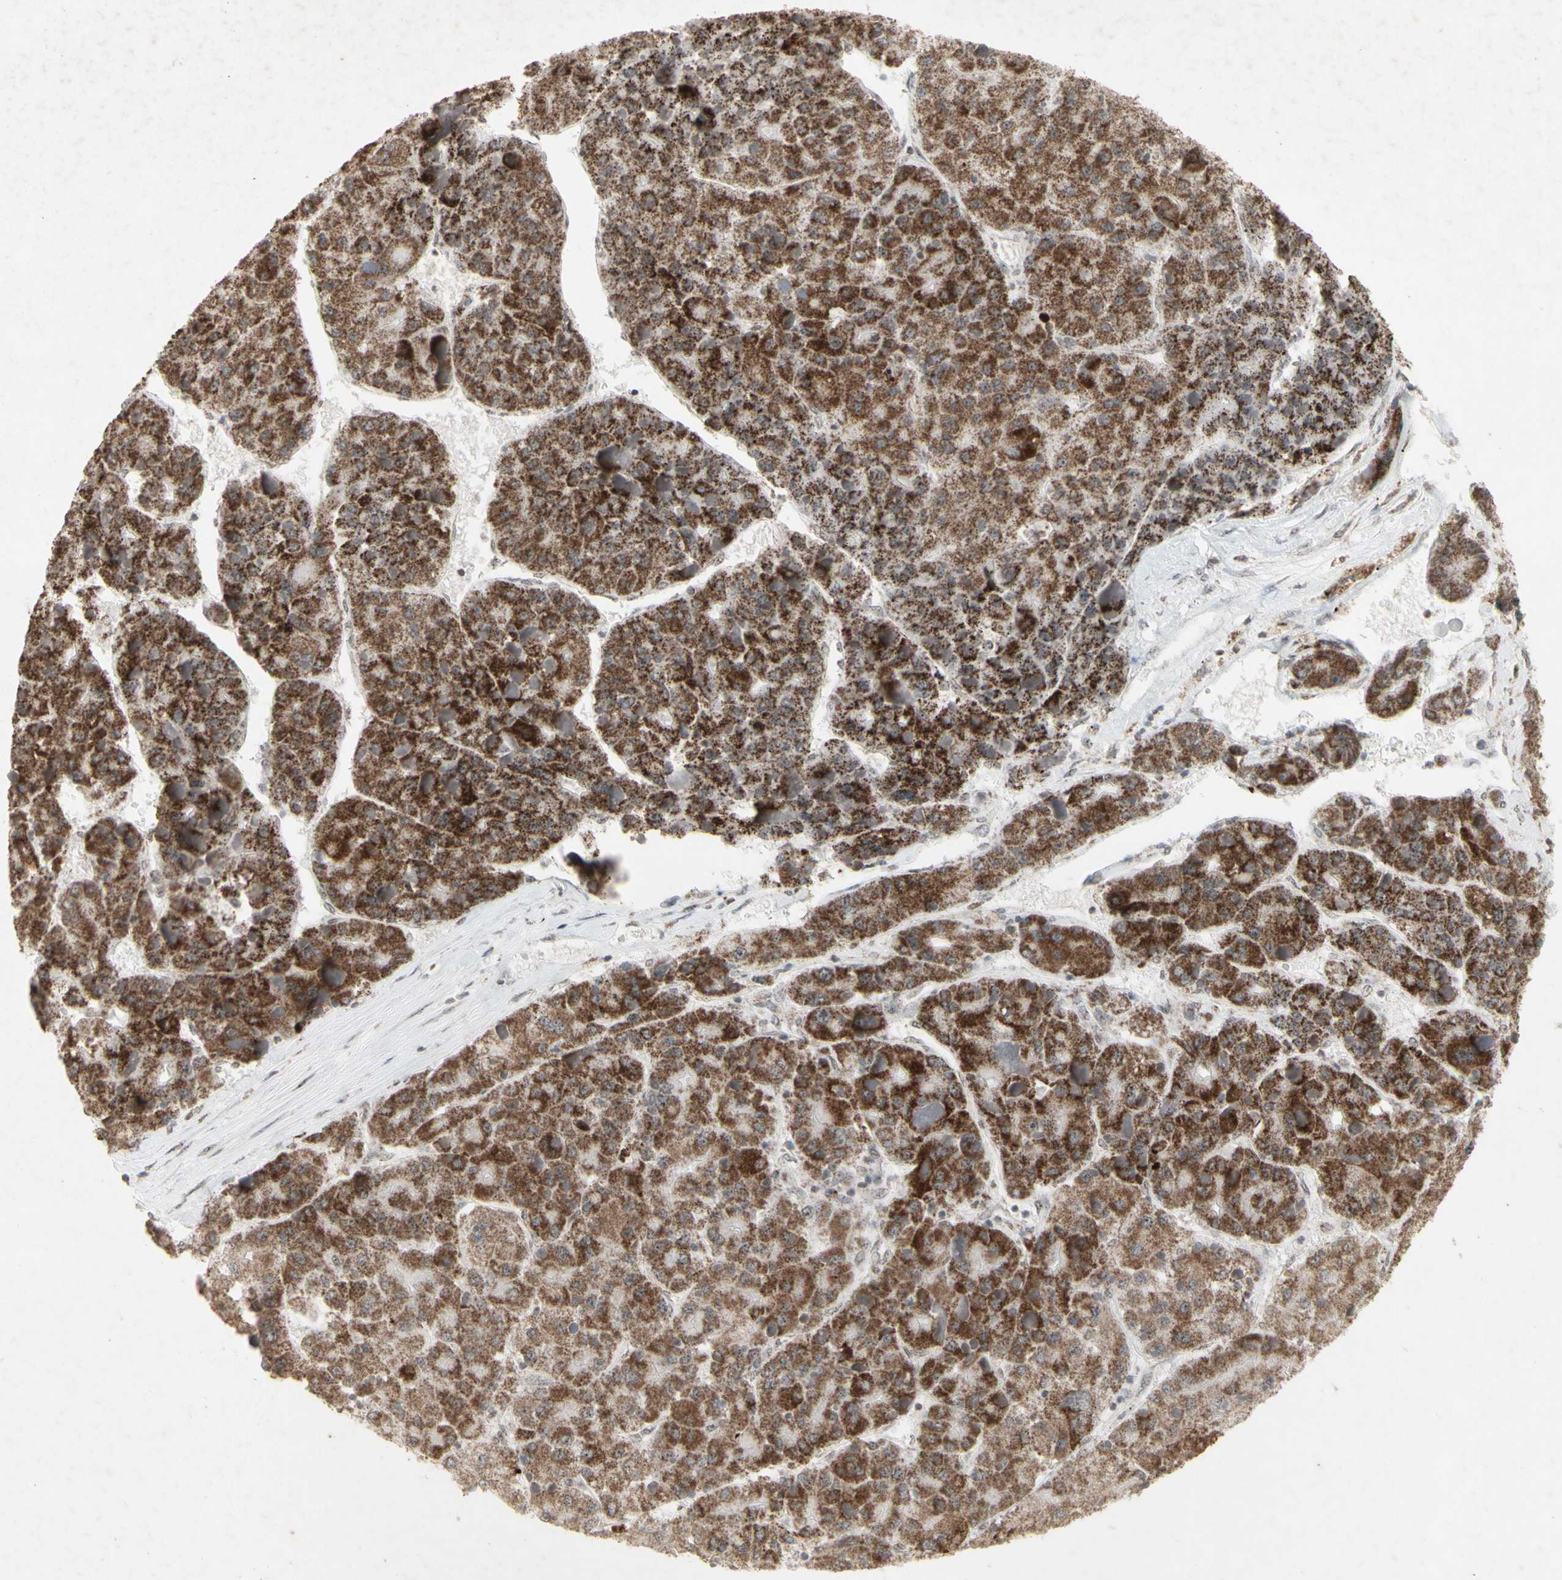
{"staining": {"intensity": "strong", "quantity": ">75%", "location": "cytoplasmic/membranous"}, "tissue": "liver cancer", "cell_type": "Tumor cells", "image_type": "cancer", "snomed": [{"axis": "morphology", "description": "Carcinoma, Hepatocellular, NOS"}, {"axis": "topography", "description": "Liver"}], "caption": "This is a photomicrograph of immunohistochemistry staining of liver cancer (hepatocellular carcinoma), which shows strong positivity in the cytoplasmic/membranous of tumor cells.", "gene": "CENPB", "patient": {"sex": "female", "age": 73}}